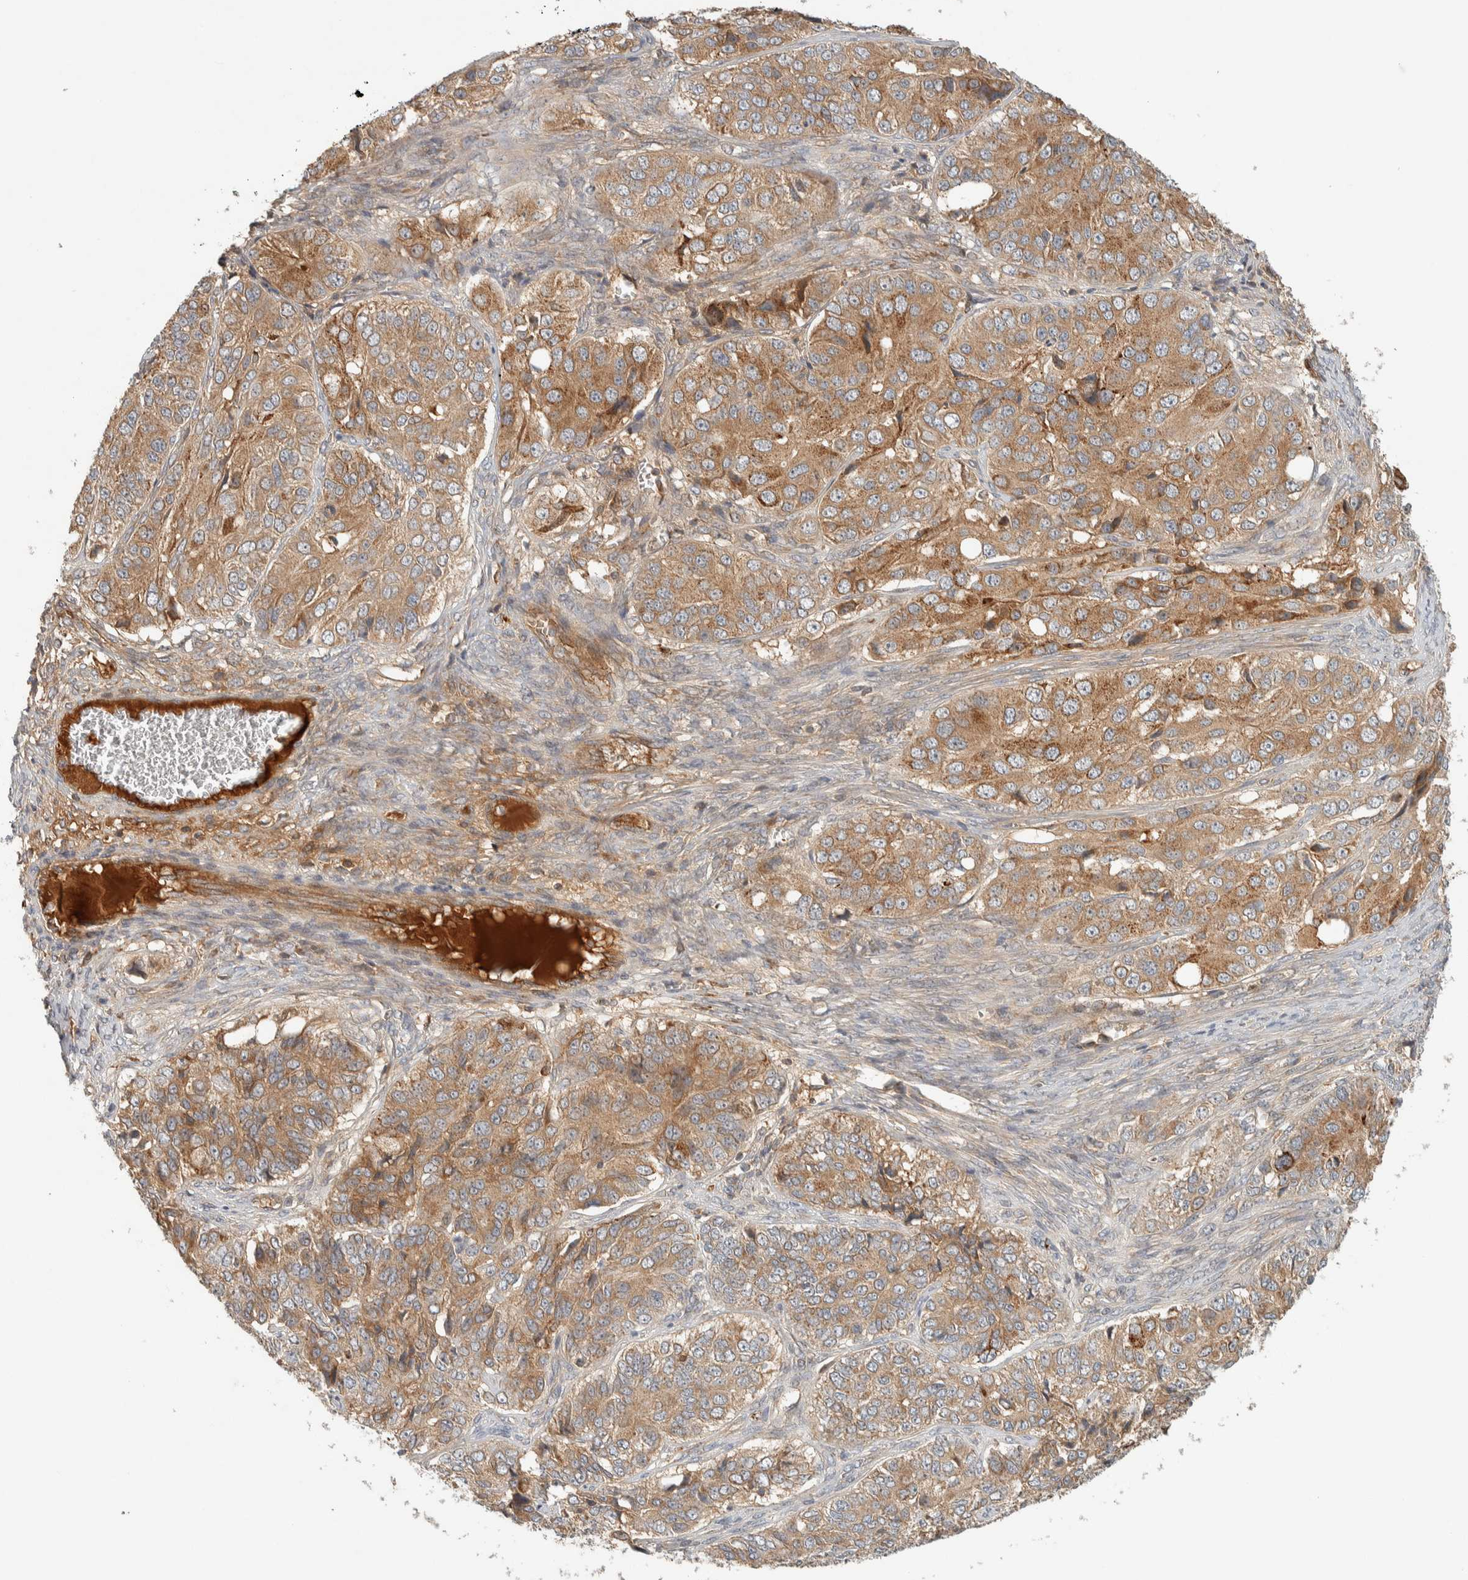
{"staining": {"intensity": "moderate", "quantity": ">75%", "location": "cytoplasmic/membranous"}, "tissue": "ovarian cancer", "cell_type": "Tumor cells", "image_type": "cancer", "snomed": [{"axis": "morphology", "description": "Carcinoma, endometroid"}, {"axis": "topography", "description": "Ovary"}], "caption": "About >75% of tumor cells in human endometroid carcinoma (ovarian) exhibit moderate cytoplasmic/membranous protein staining as visualized by brown immunohistochemical staining.", "gene": "FAM167A", "patient": {"sex": "female", "age": 51}}